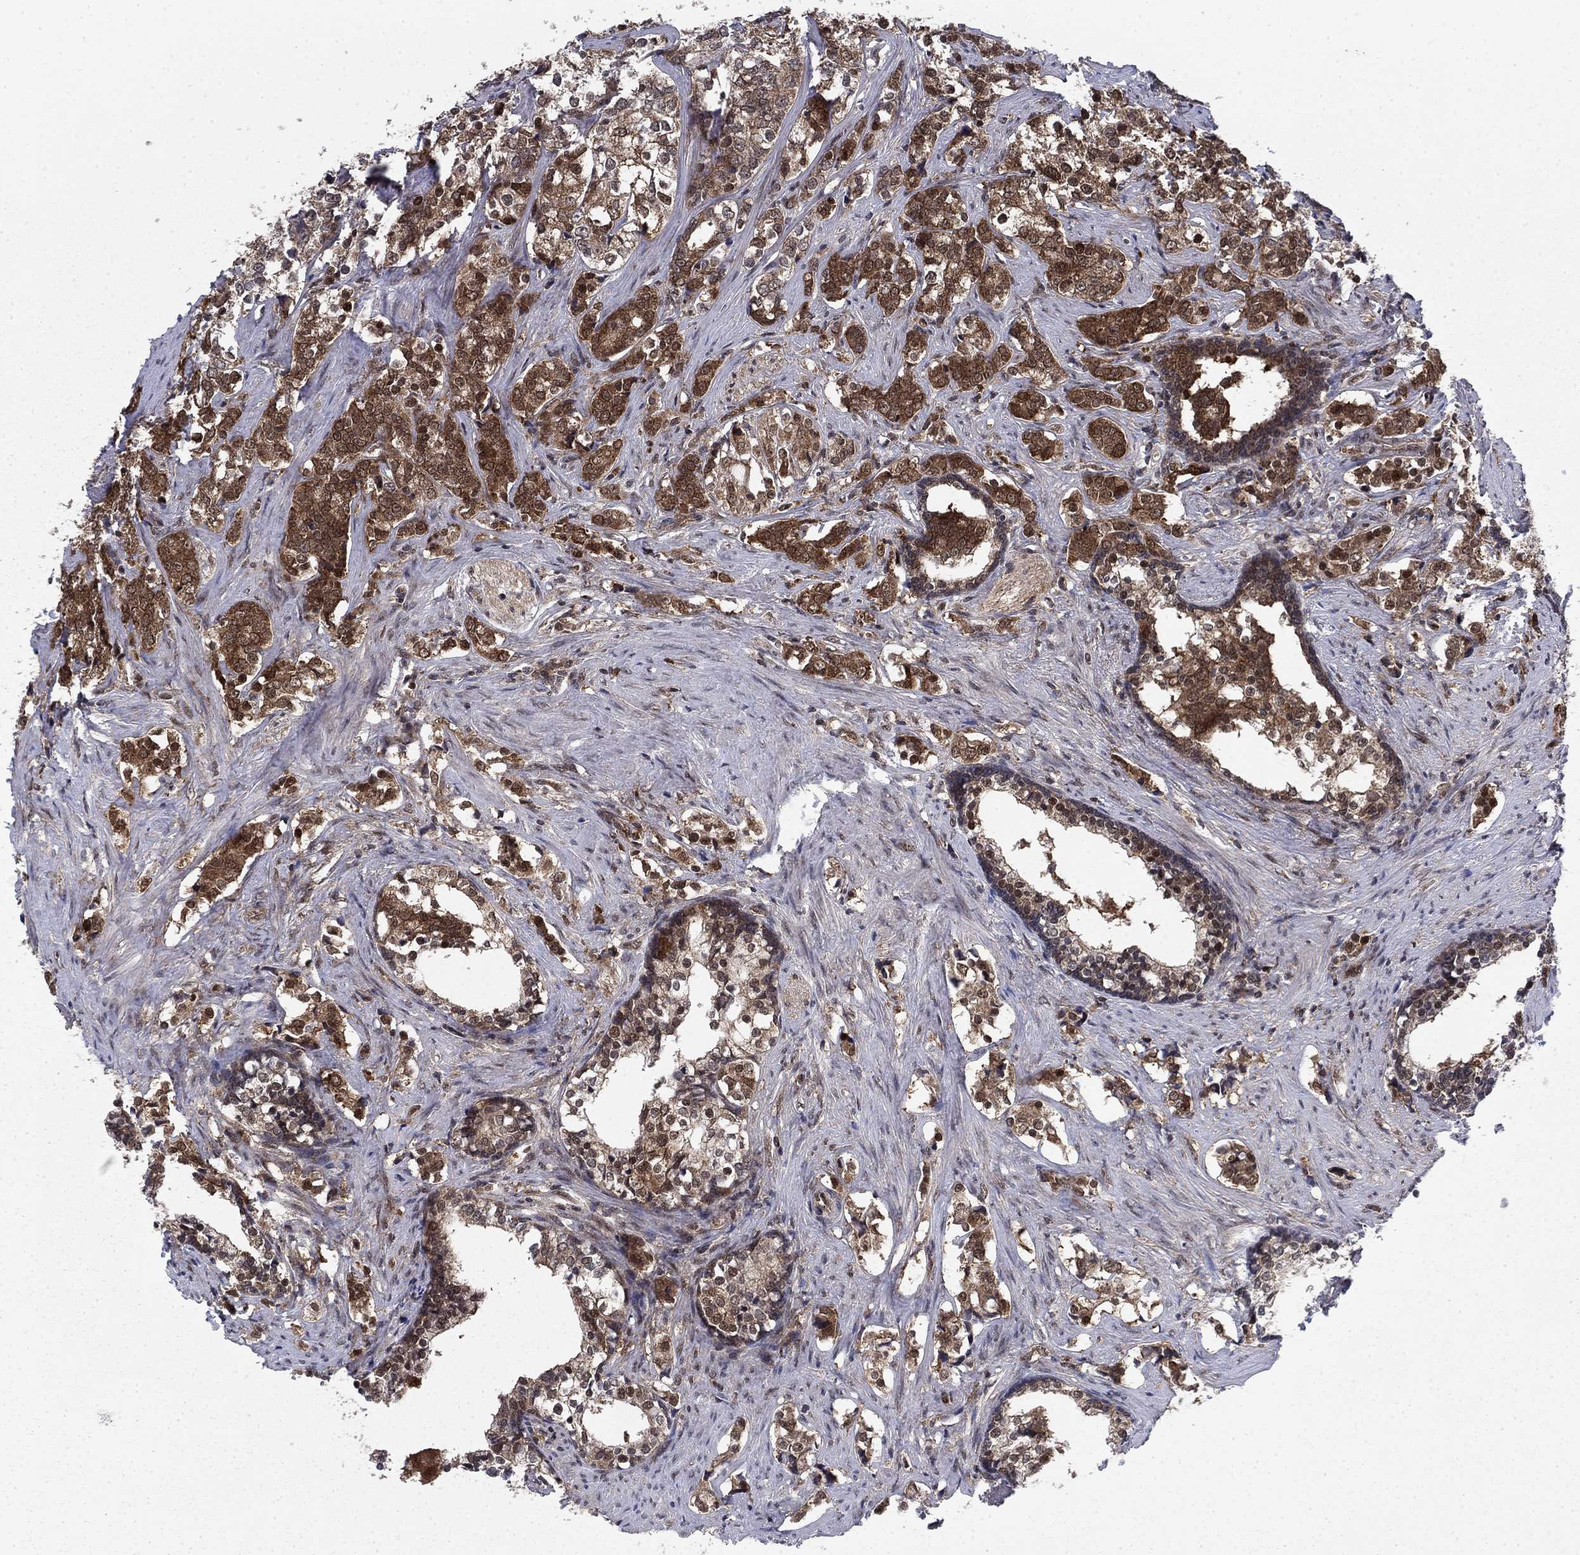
{"staining": {"intensity": "moderate", "quantity": ">75%", "location": "cytoplasmic/membranous"}, "tissue": "prostate cancer", "cell_type": "Tumor cells", "image_type": "cancer", "snomed": [{"axis": "morphology", "description": "Adenocarcinoma, NOS"}, {"axis": "topography", "description": "Prostate and seminal vesicle, NOS"}], "caption": "High-magnification brightfield microscopy of prostate cancer stained with DAB (brown) and counterstained with hematoxylin (blue). tumor cells exhibit moderate cytoplasmic/membranous expression is appreciated in about>75% of cells.", "gene": "DNAJA1", "patient": {"sex": "male", "age": 63}}